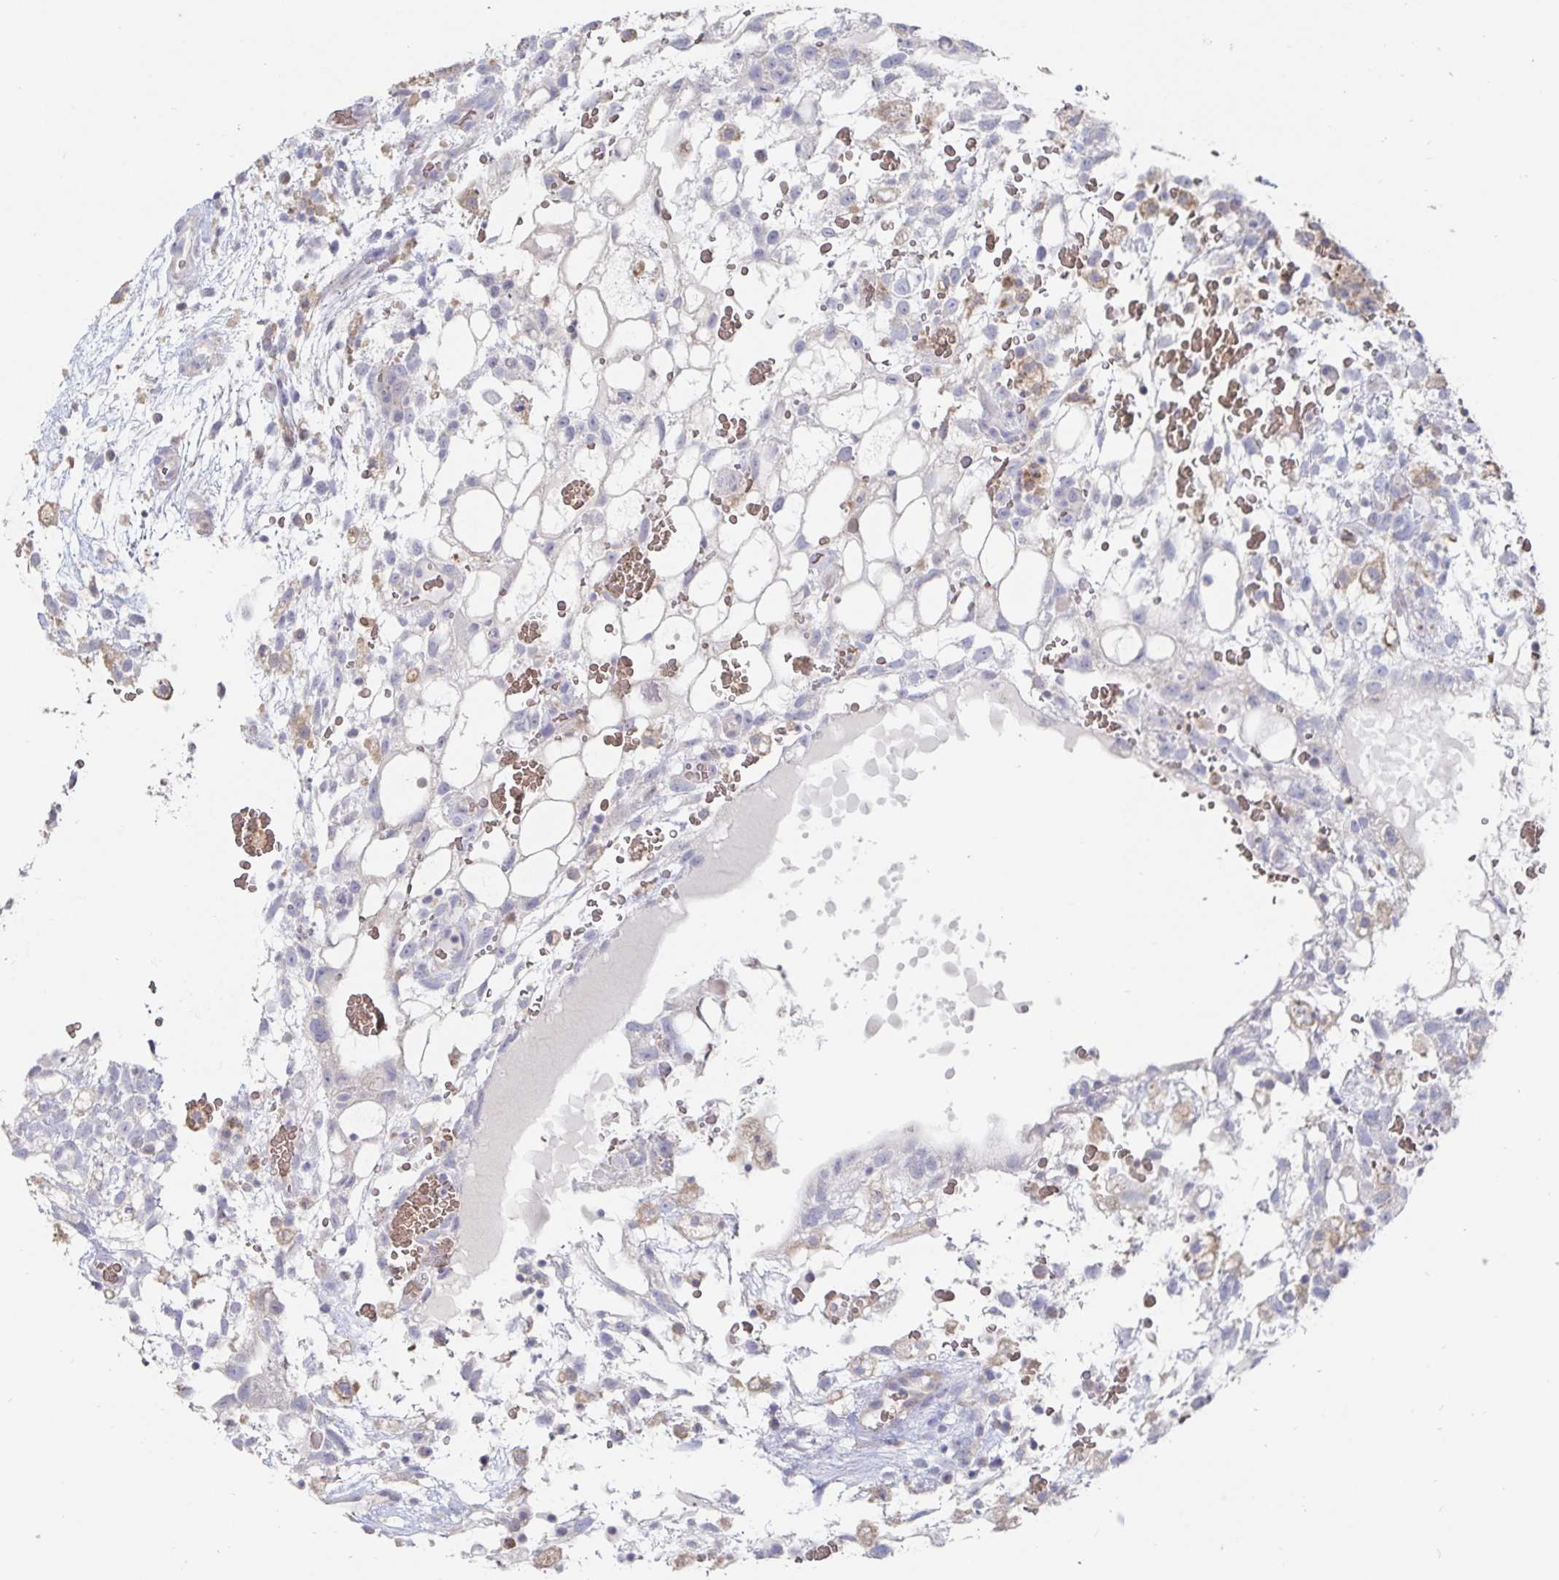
{"staining": {"intensity": "negative", "quantity": "none", "location": "none"}, "tissue": "testis cancer", "cell_type": "Tumor cells", "image_type": "cancer", "snomed": [{"axis": "morphology", "description": "Normal tissue, NOS"}, {"axis": "morphology", "description": "Carcinoma, Embryonal, NOS"}, {"axis": "topography", "description": "Testis"}], "caption": "An immunohistochemistry photomicrograph of testis cancer (embryonal carcinoma) is shown. There is no staining in tumor cells of testis cancer (embryonal carcinoma).", "gene": "SPPL3", "patient": {"sex": "male", "age": 32}}